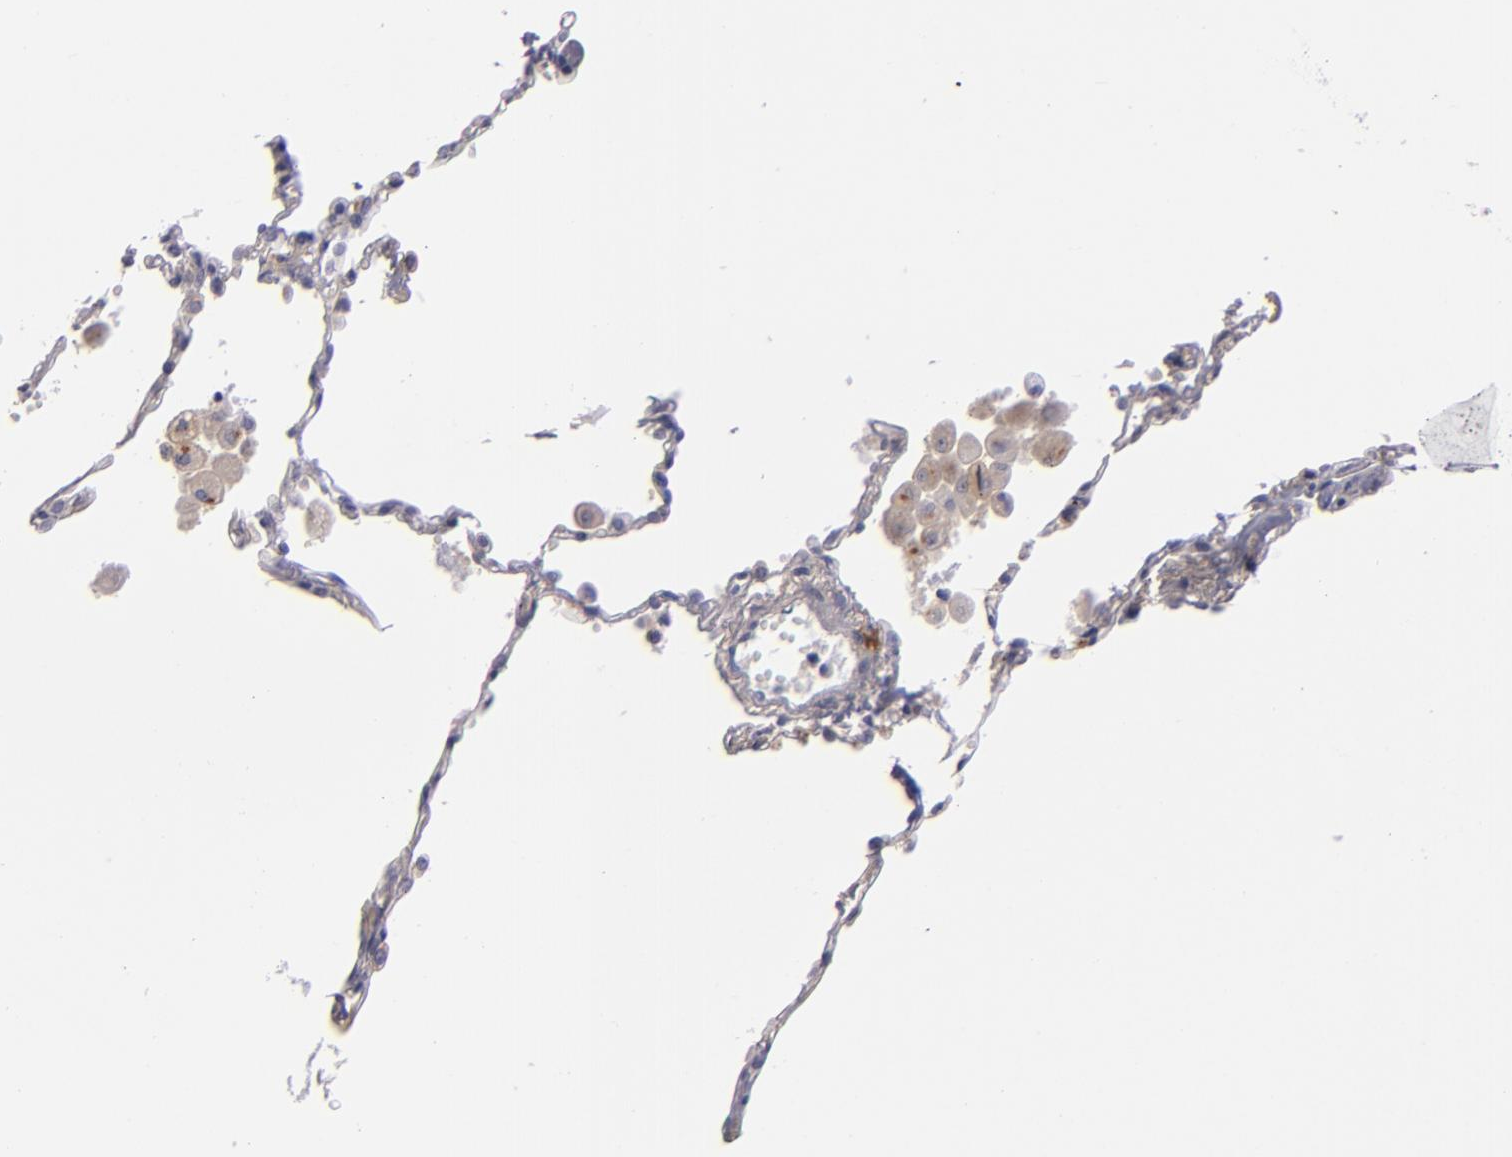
{"staining": {"intensity": "weak", "quantity": "25%-75%", "location": "cytoplasmic/membranous"}, "tissue": "lung cancer", "cell_type": "Tumor cells", "image_type": "cancer", "snomed": [{"axis": "morphology", "description": "Squamous cell carcinoma, NOS"}, {"axis": "topography", "description": "Lung"}], "caption": "There is low levels of weak cytoplasmic/membranous positivity in tumor cells of squamous cell carcinoma (lung), as demonstrated by immunohistochemical staining (brown color).", "gene": "CD83", "patient": {"sex": "male", "age": 71}}